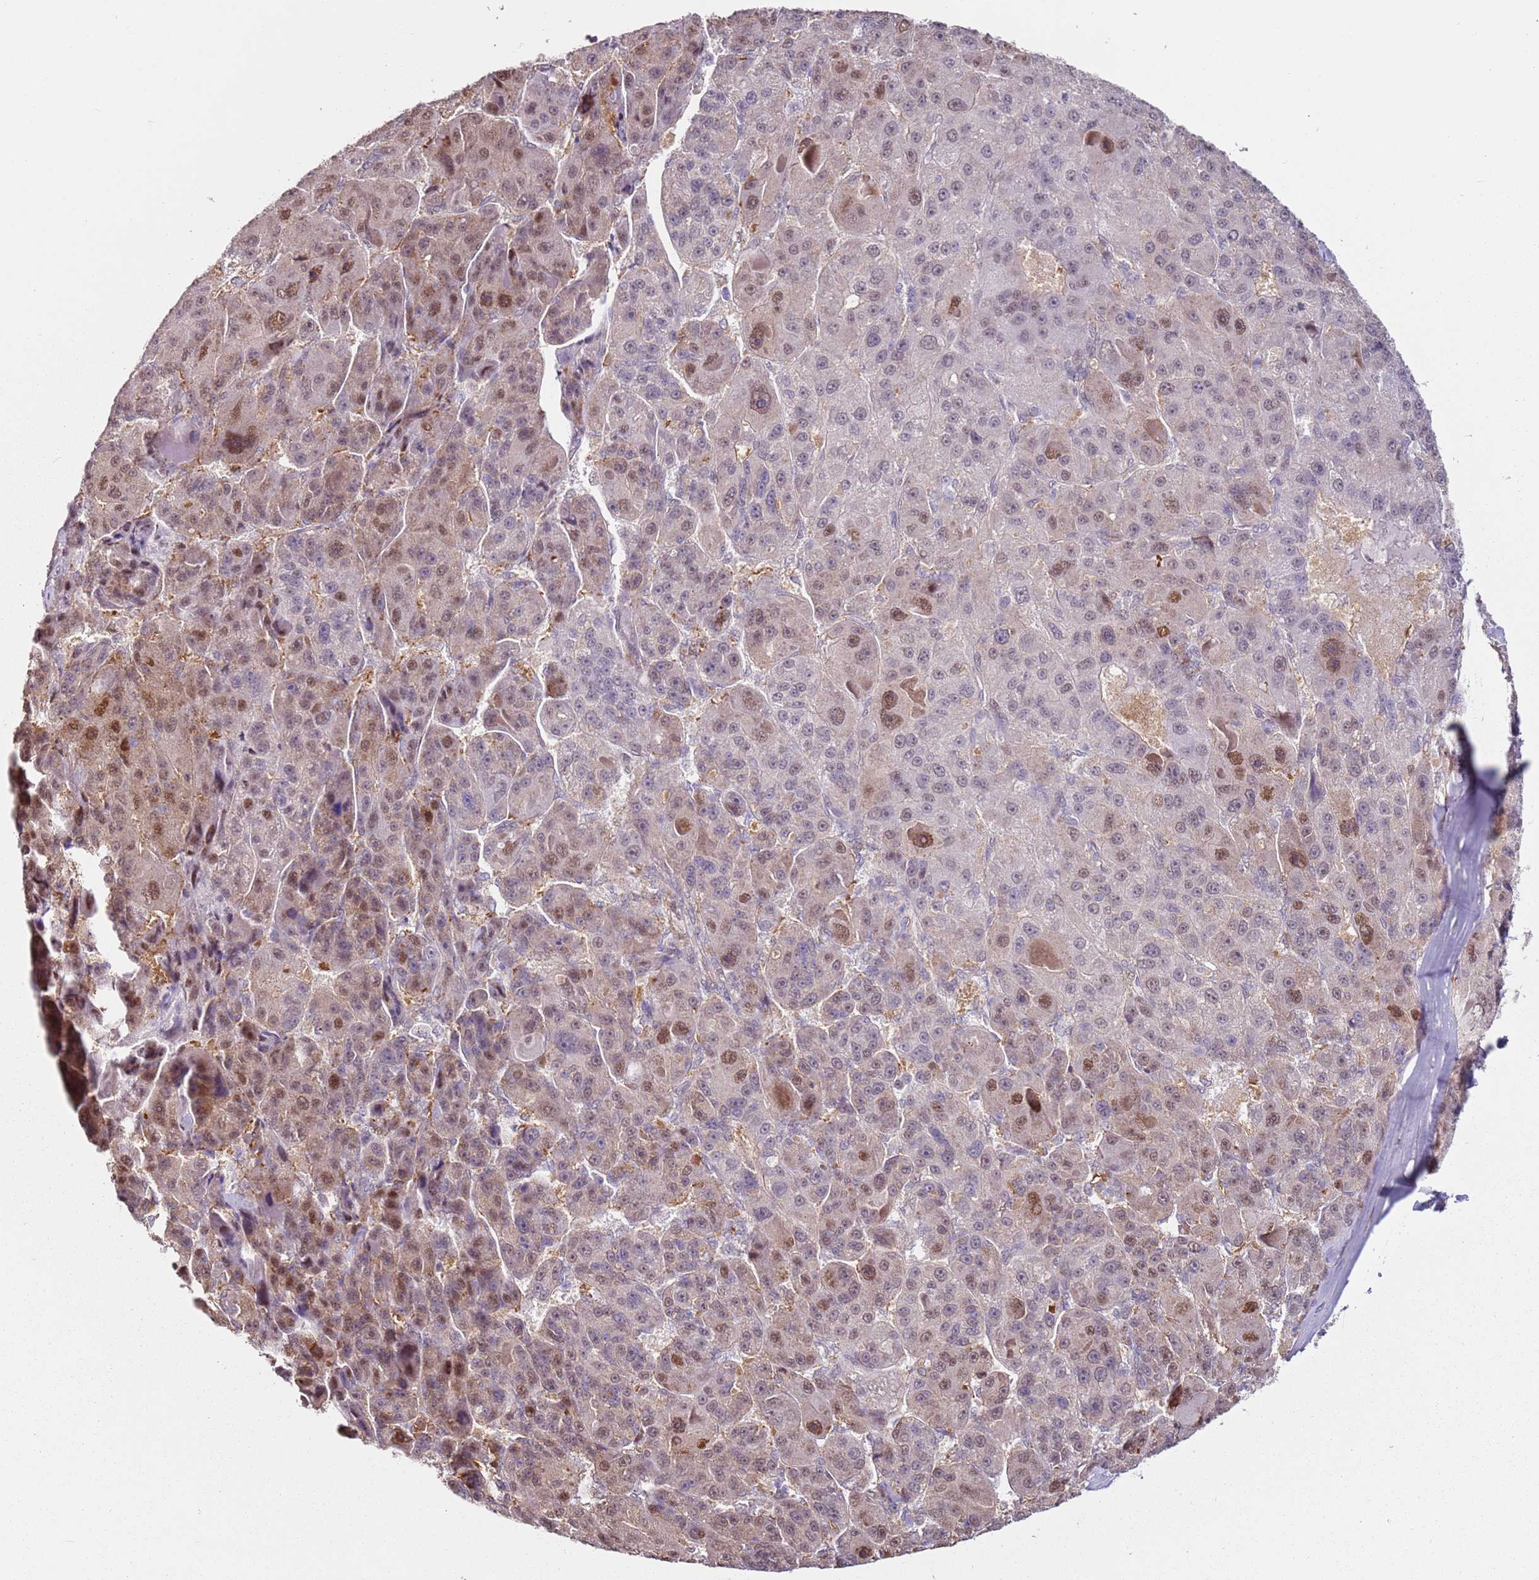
{"staining": {"intensity": "moderate", "quantity": "<25%", "location": "nuclear"}, "tissue": "liver cancer", "cell_type": "Tumor cells", "image_type": "cancer", "snomed": [{"axis": "morphology", "description": "Carcinoma, Hepatocellular, NOS"}, {"axis": "topography", "description": "Liver"}], "caption": "Protein staining by IHC exhibits moderate nuclear expression in approximately <25% of tumor cells in liver cancer.", "gene": "PSMD4", "patient": {"sex": "male", "age": 76}}